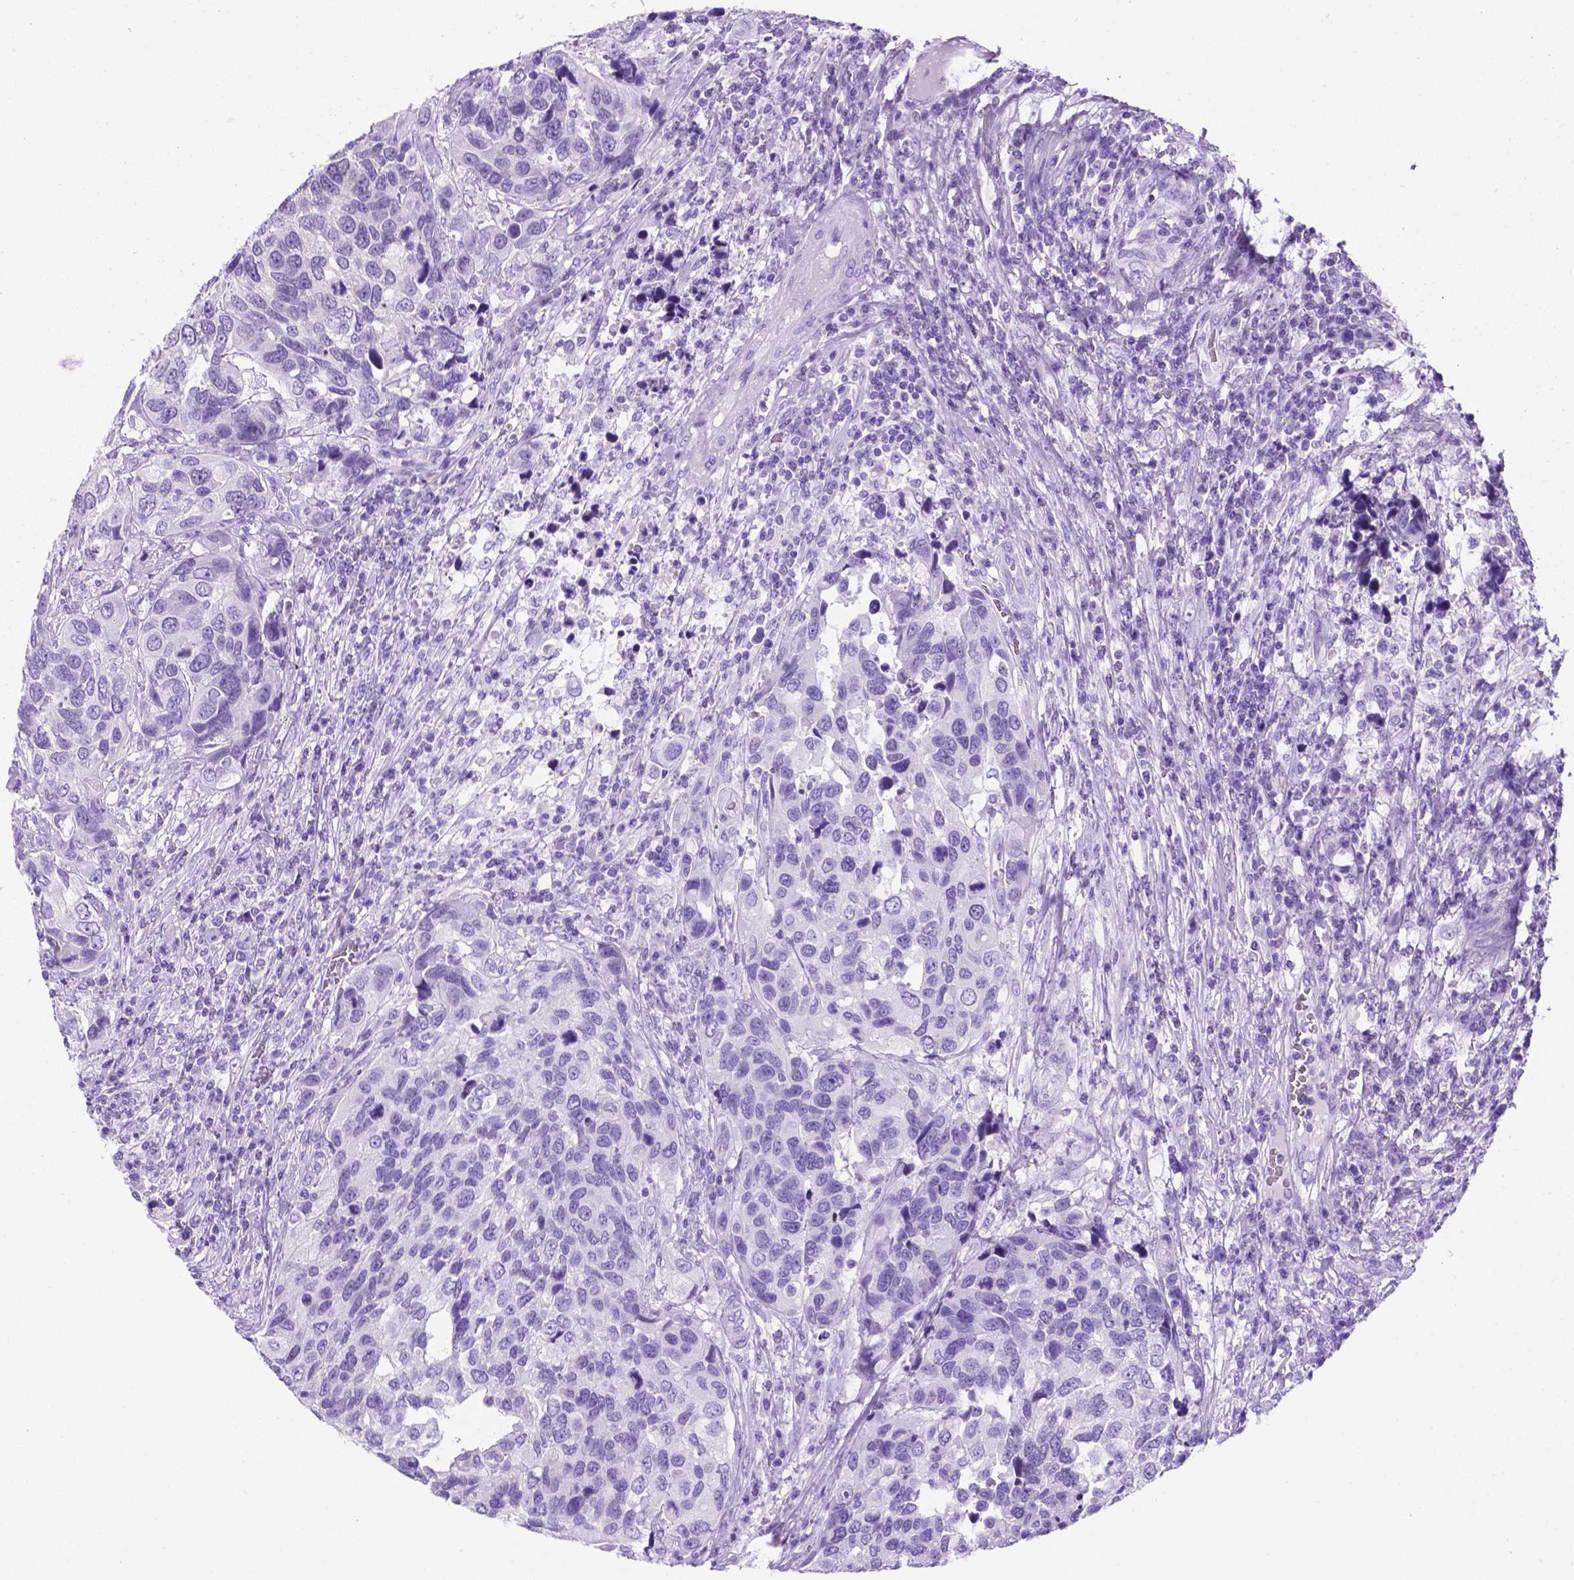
{"staining": {"intensity": "negative", "quantity": "none", "location": "none"}, "tissue": "urothelial cancer", "cell_type": "Tumor cells", "image_type": "cancer", "snomed": [{"axis": "morphology", "description": "Urothelial carcinoma, High grade"}, {"axis": "topography", "description": "Urinary bladder"}], "caption": "Immunohistochemical staining of human urothelial carcinoma (high-grade) demonstrates no significant expression in tumor cells.", "gene": "C17orf107", "patient": {"sex": "male", "age": 60}}